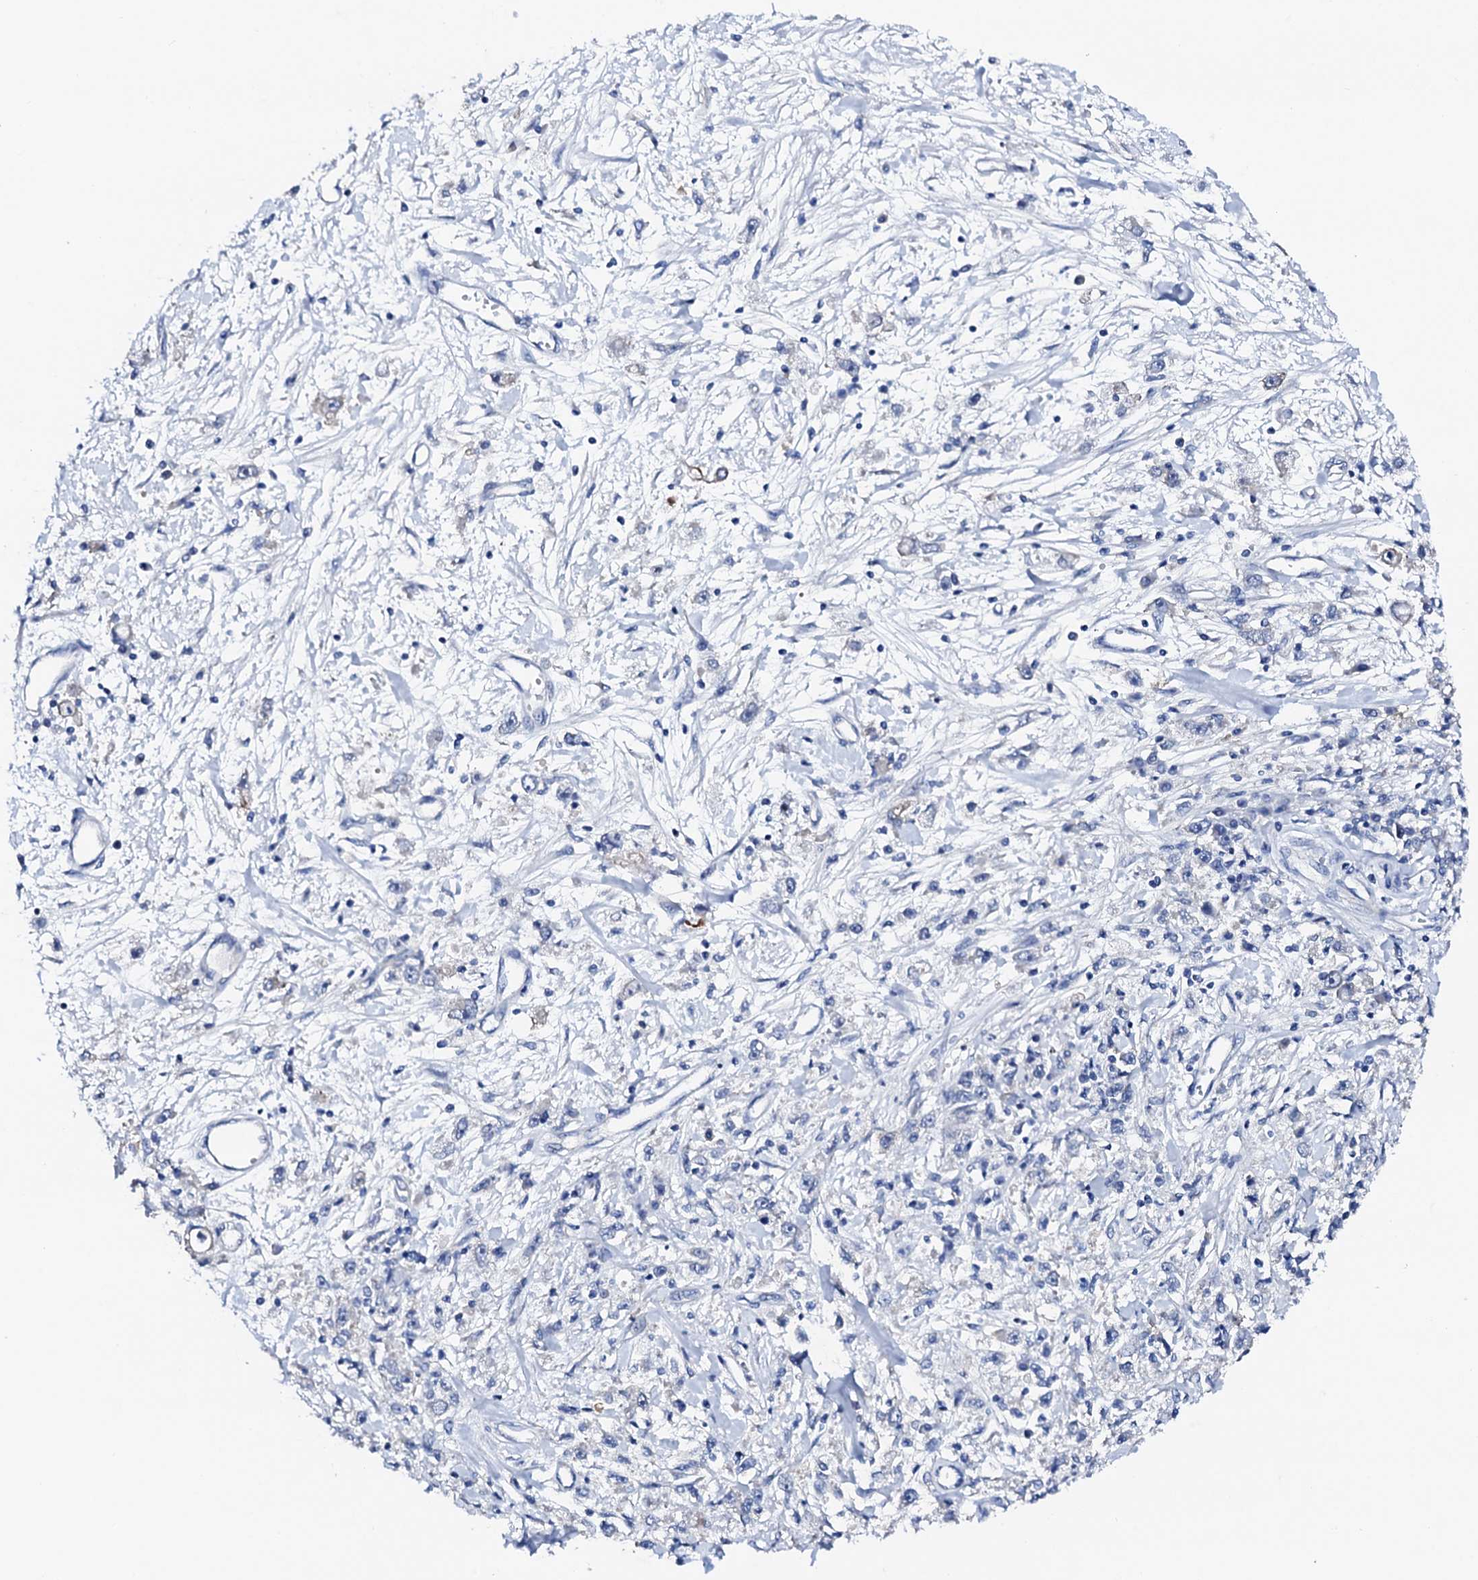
{"staining": {"intensity": "negative", "quantity": "none", "location": "none"}, "tissue": "stomach cancer", "cell_type": "Tumor cells", "image_type": "cancer", "snomed": [{"axis": "morphology", "description": "Adenocarcinoma, NOS"}, {"axis": "topography", "description": "Stomach"}], "caption": "The photomicrograph displays no significant positivity in tumor cells of stomach cancer.", "gene": "TRDN", "patient": {"sex": "female", "age": 59}}